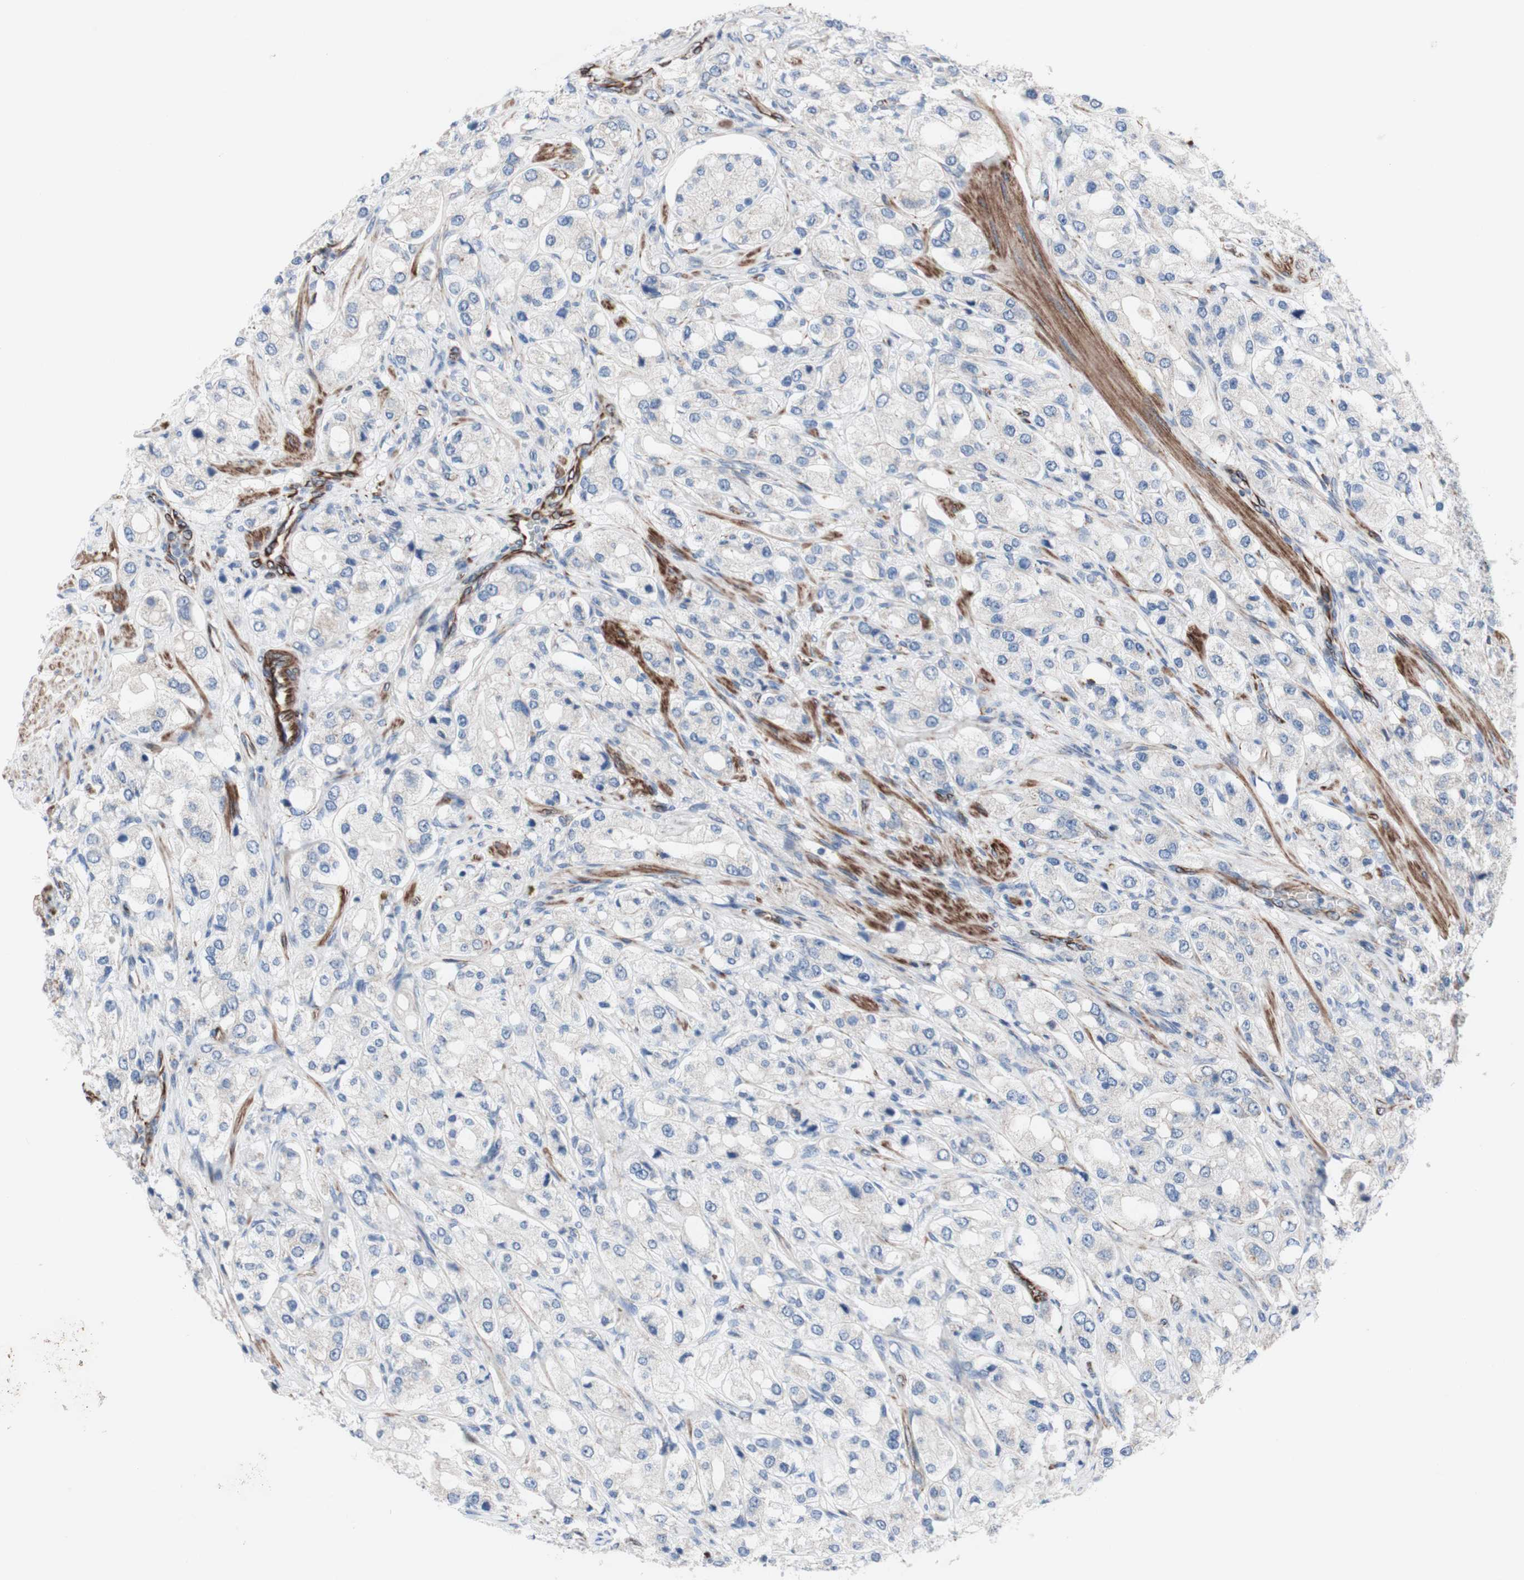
{"staining": {"intensity": "negative", "quantity": "none", "location": "none"}, "tissue": "prostate cancer", "cell_type": "Tumor cells", "image_type": "cancer", "snomed": [{"axis": "morphology", "description": "Adenocarcinoma, High grade"}, {"axis": "topography", "description": "Prostate"}], "caption": "IHC image of neoplastic tissue: human adenocarcinoma (high-grade) (prostate) stained with DAB demonstrates no significant protein expression in tumor cells. (Brightfield microscopy of DAB (3,3'-diaminobenzidine) IHC at high magnification).", "gene": "AGPAT5", "patient": {"sex": "male", "age": 65}}